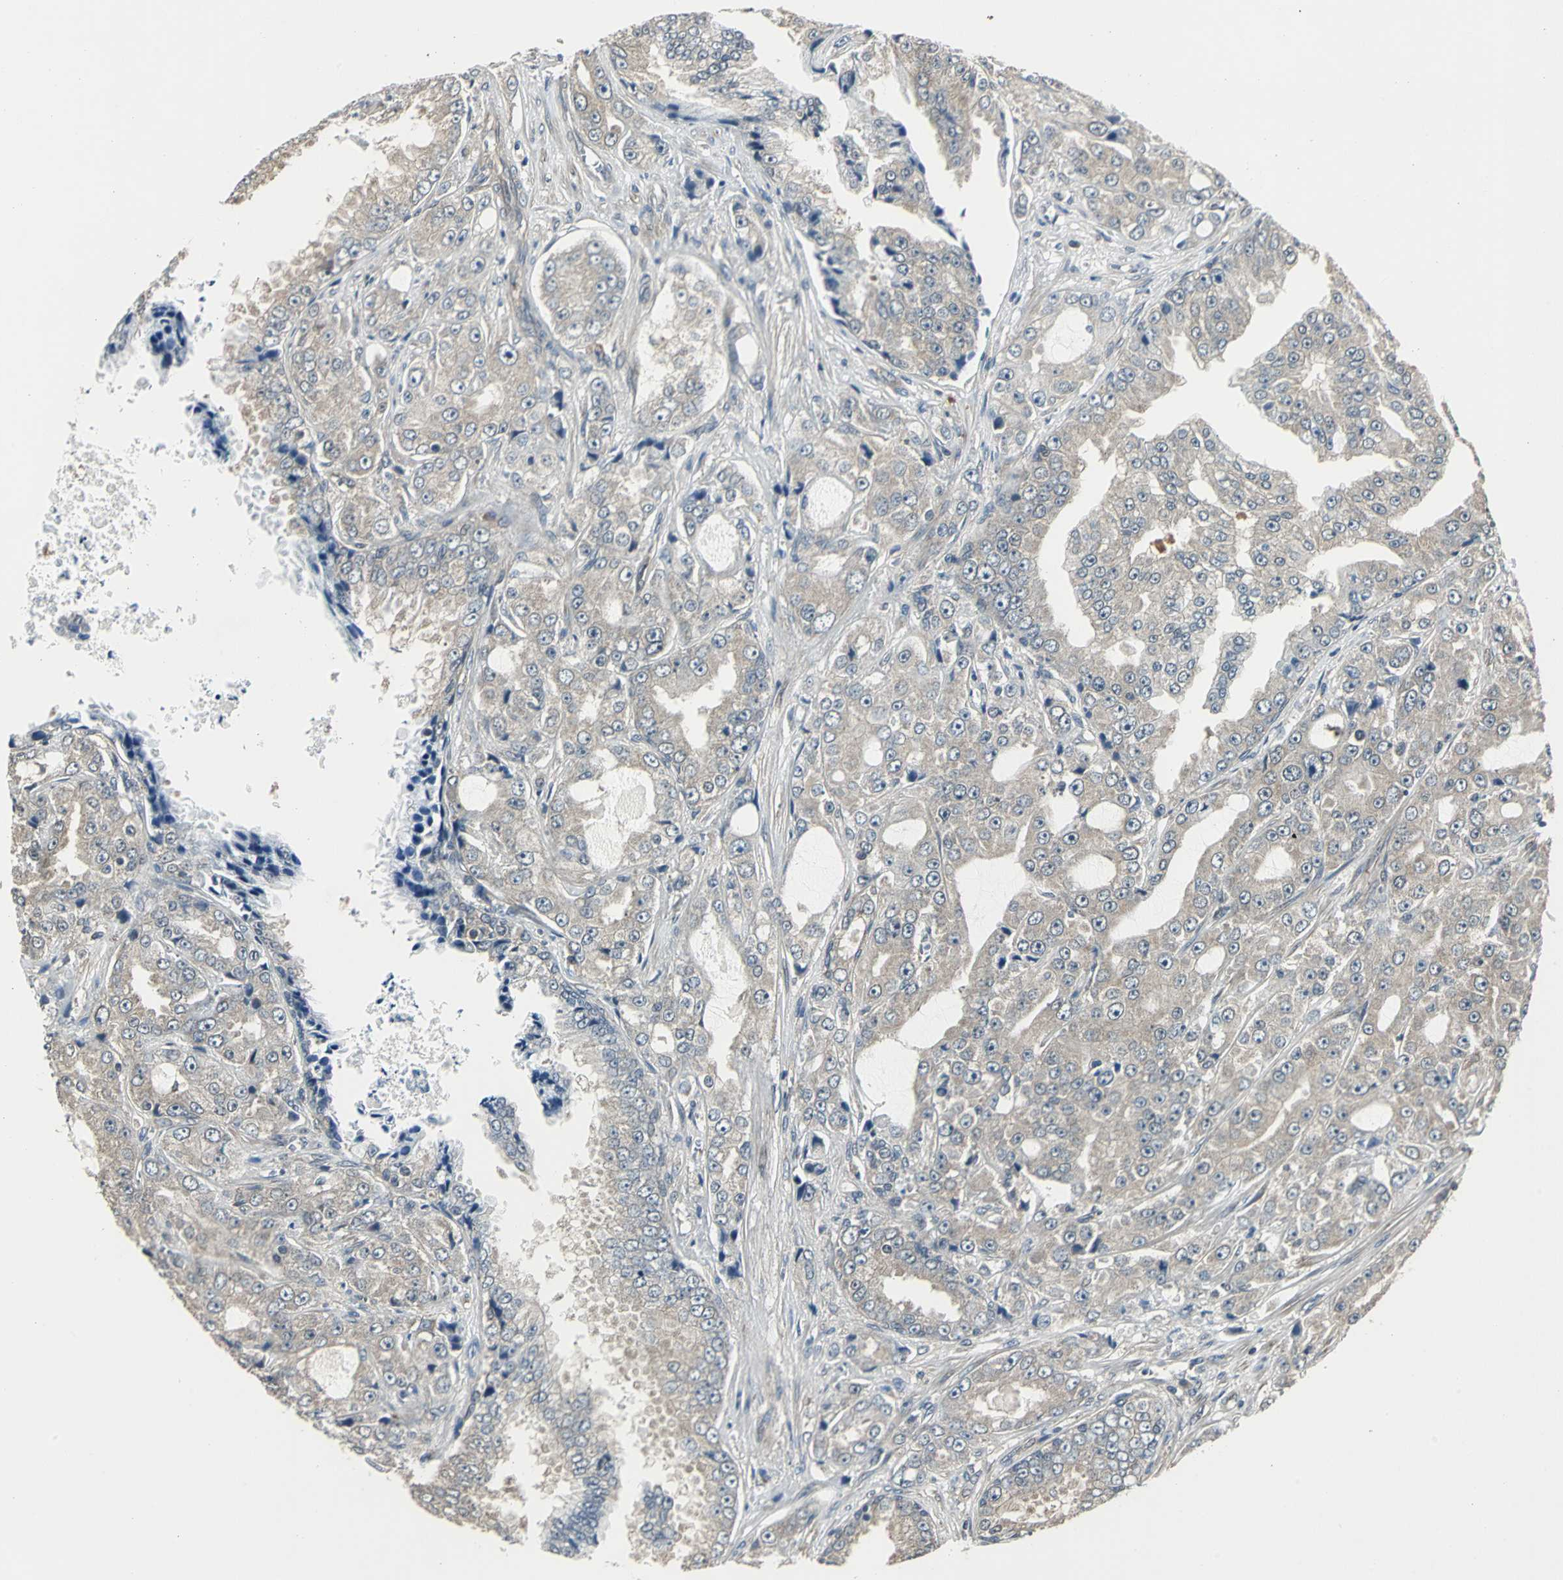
{"staining": {"intensity": "weak", "quantity": ">75%", "location": "cytoplasmic/membranous"}, "tissue": "prostate cancer", "cell_type": "Tumor cells", "image_type": "cancer", "snomed": [{"axis": "morphology", "description": "Adenocarcinoma, High grade"}, {"axis": "topography", "description": "Prostate"}], "caption": "DAB (3,3'-diaminobenzidine) immunohistochemical staining of adenocarcinoma (high-grade) (prostate) exhibits weak cytoplasmic/membranous protein positivity in about >75% of tumor cells.", "gene": "PFDN1", "patient": {"sex": "male", "age": 73}}